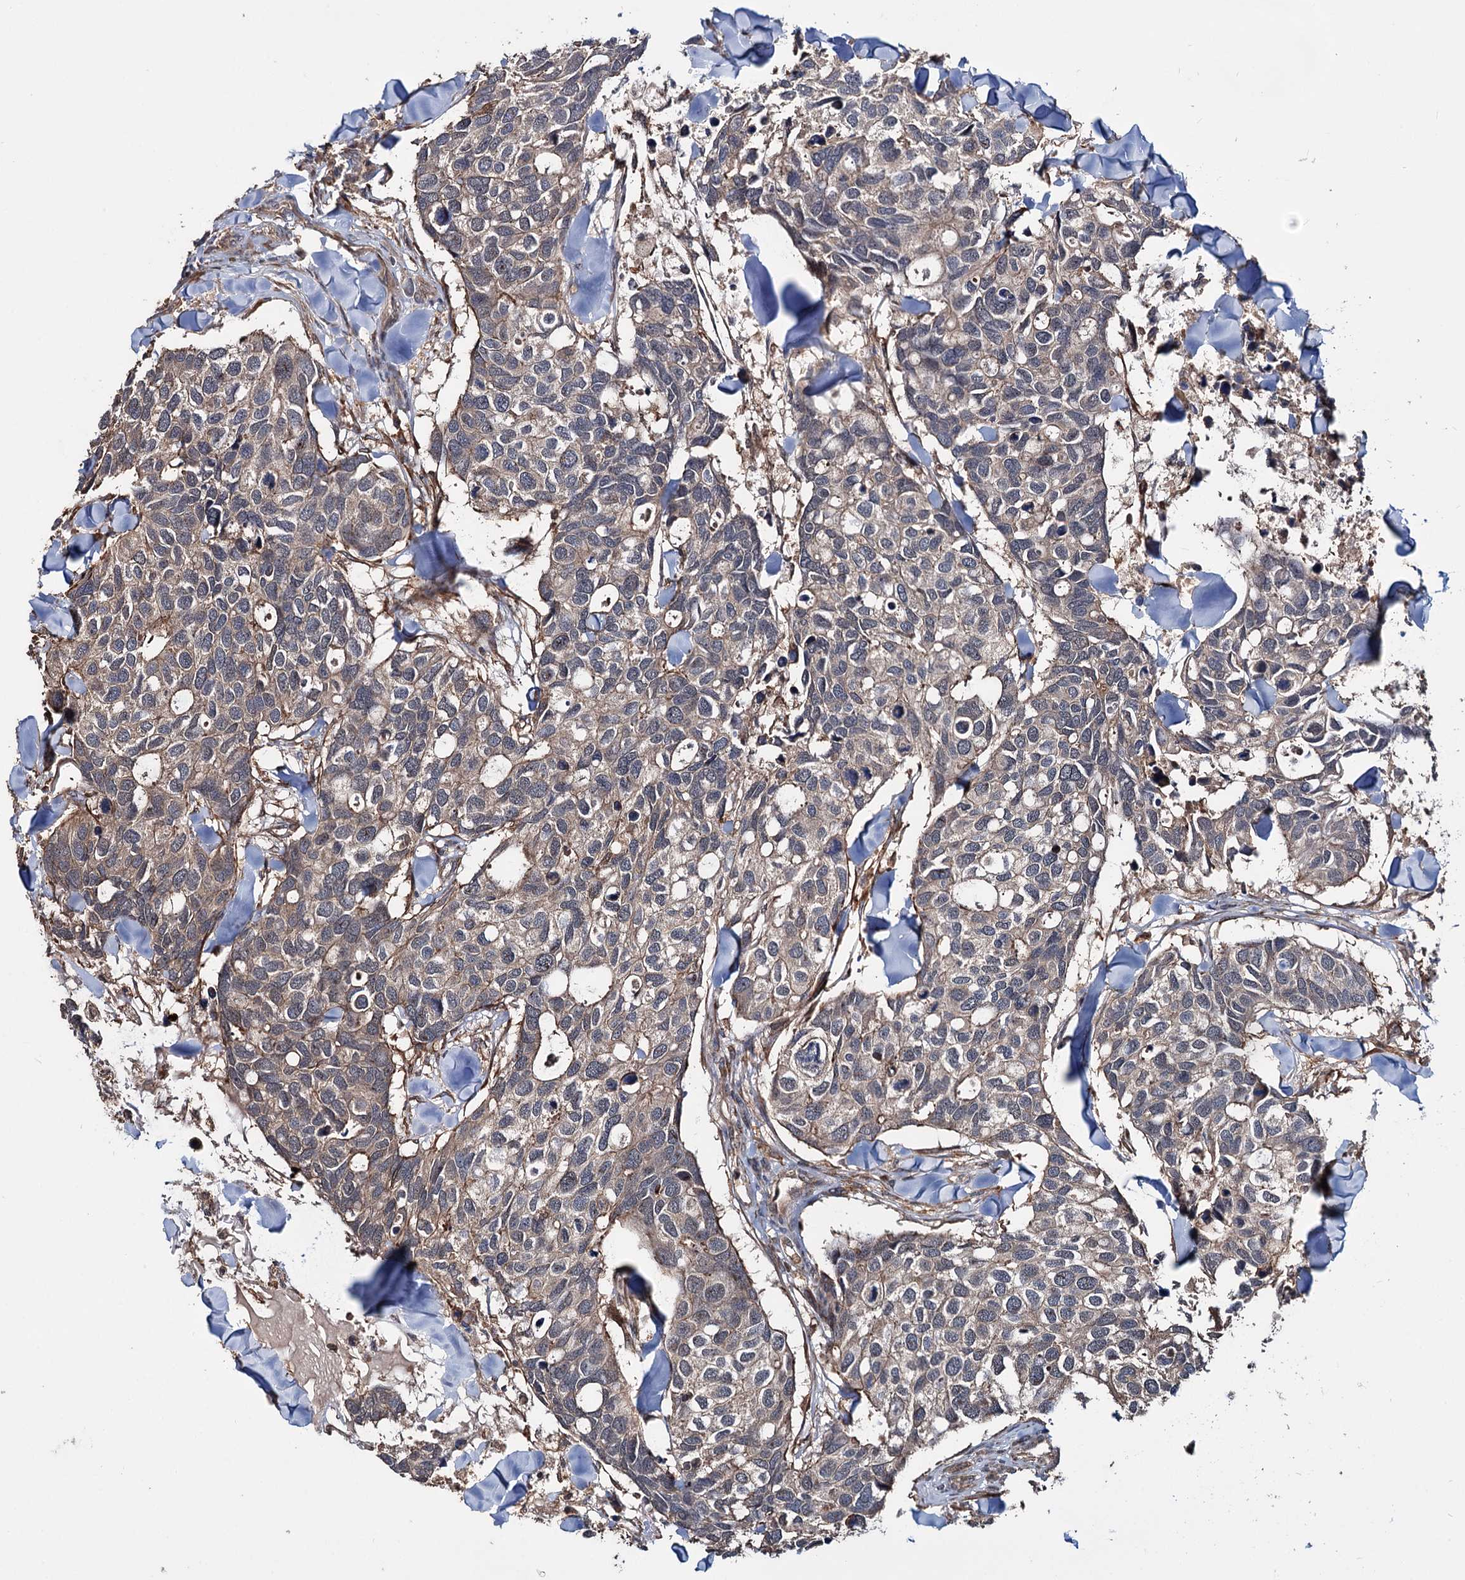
{"staining": {"intensity": "weak", "quantity": "25%-75%", "location": "cytoplasmic/membranous"}, "tissue": "breast cancer", "cell_type": "Tumor cells", "image_type": "cancer", "snomed": [{"axis": "morphology", "description": "Duct carcinoma"}, {"axis": "topography", "description": "Breast"}], "caption": "A photomicrograph of human breast cancer stained for a protein displays weak cytoplasmic/membranous brown staining in tumor cells.", "gene": "GRIP1", "patient": {"sex": "female", "age": 83}}